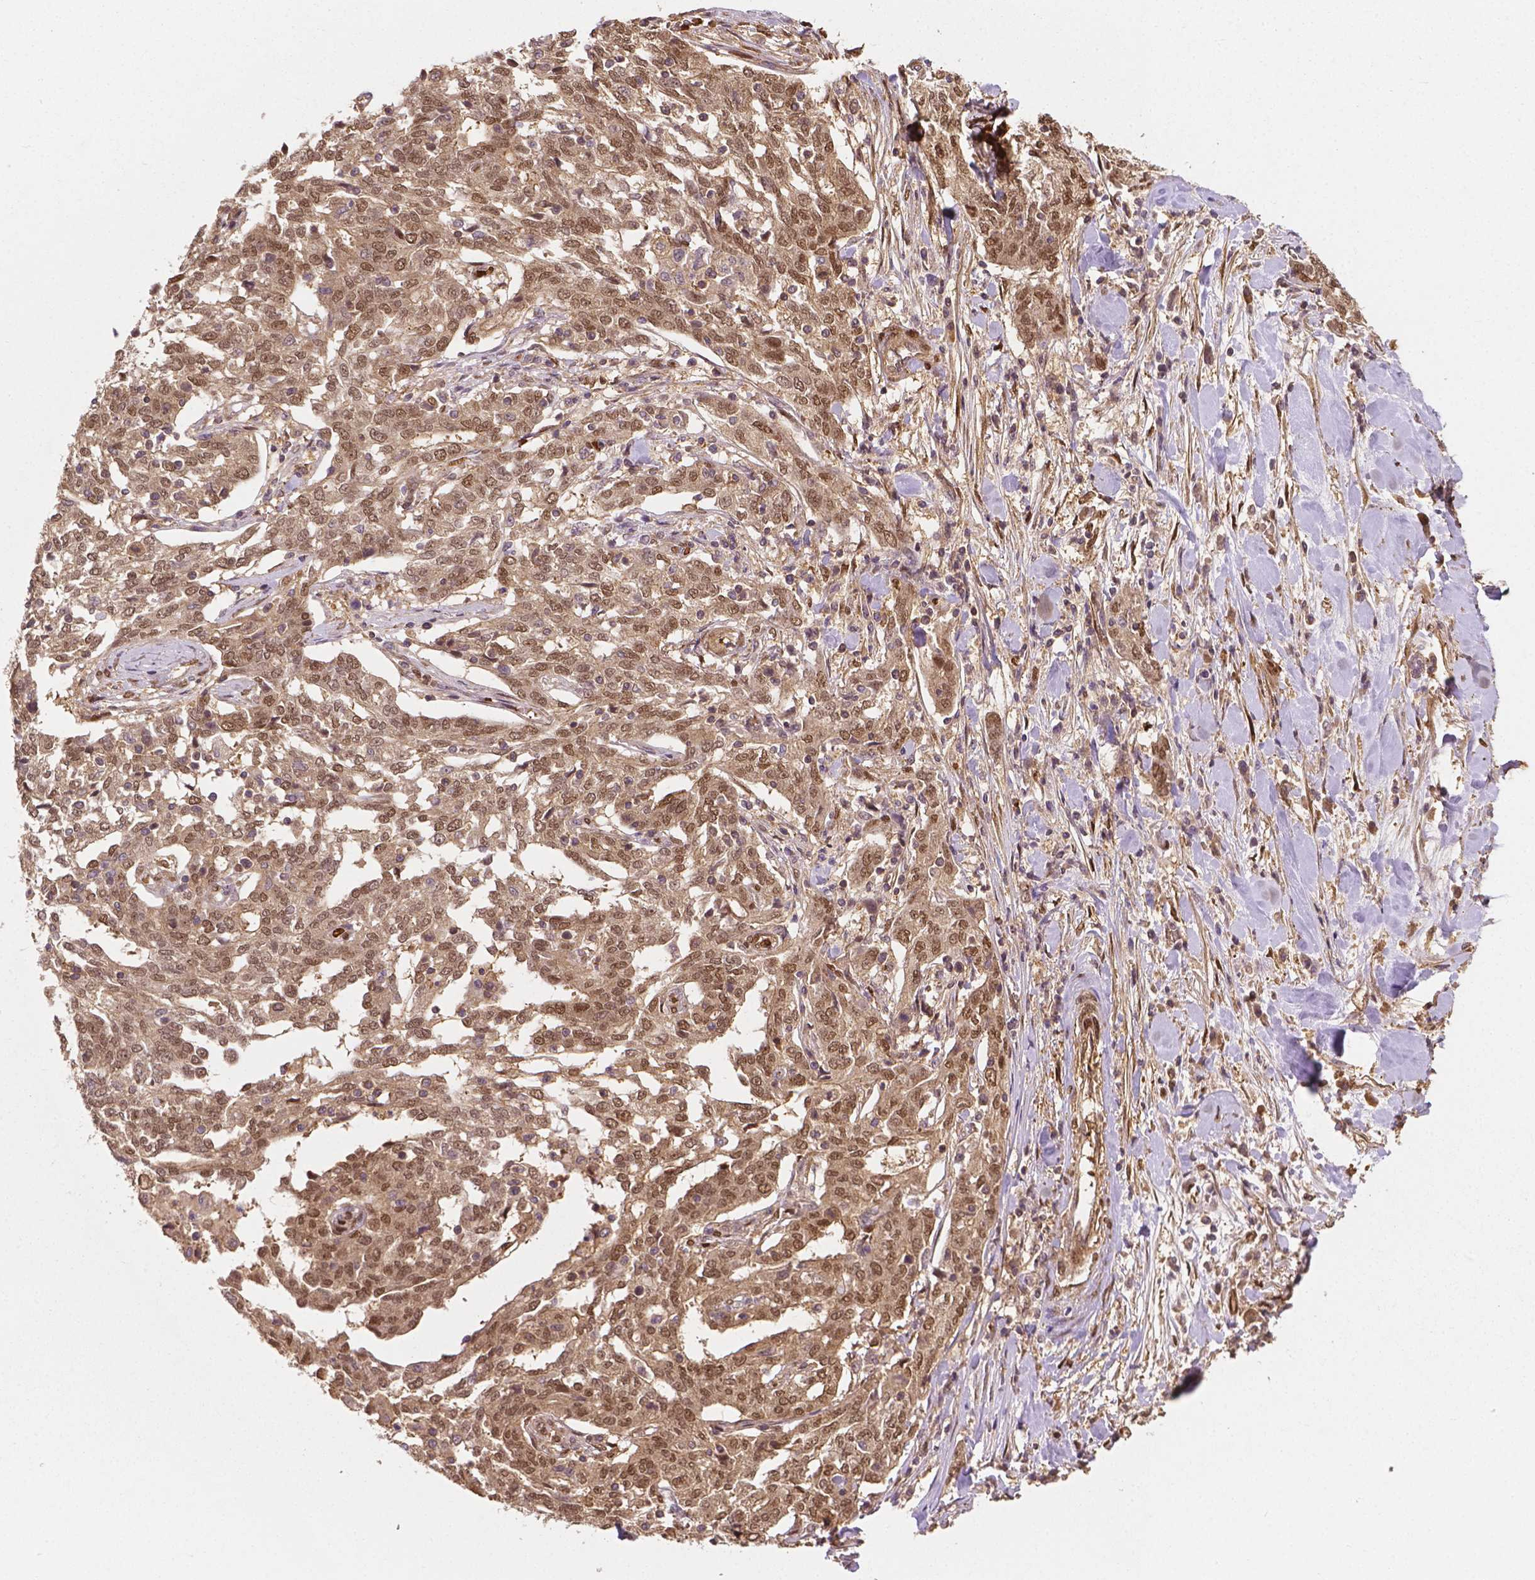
{"staining": {"intensity": "weak", "quantity": ">75%", "location": "cytoplasmic/membranous,nuclear"}, "tissue": "ovarian cancer", "cell_type": "Tumor cells", "image_type": "cancer", "snomed": [{"axis": "morphology", "description": "Cystadenocarcinoma, serous, NOS"}, {"axis": "topography", "description": "Ovary"}], "caption": "The image shows staining of ovarian cancer, revealing weak cytoplasmic/membranous and nuclear protein staining (brown color) within tumor cells.", "gene": "YAP1", "patient": {"sex": "female", "age": 67}}